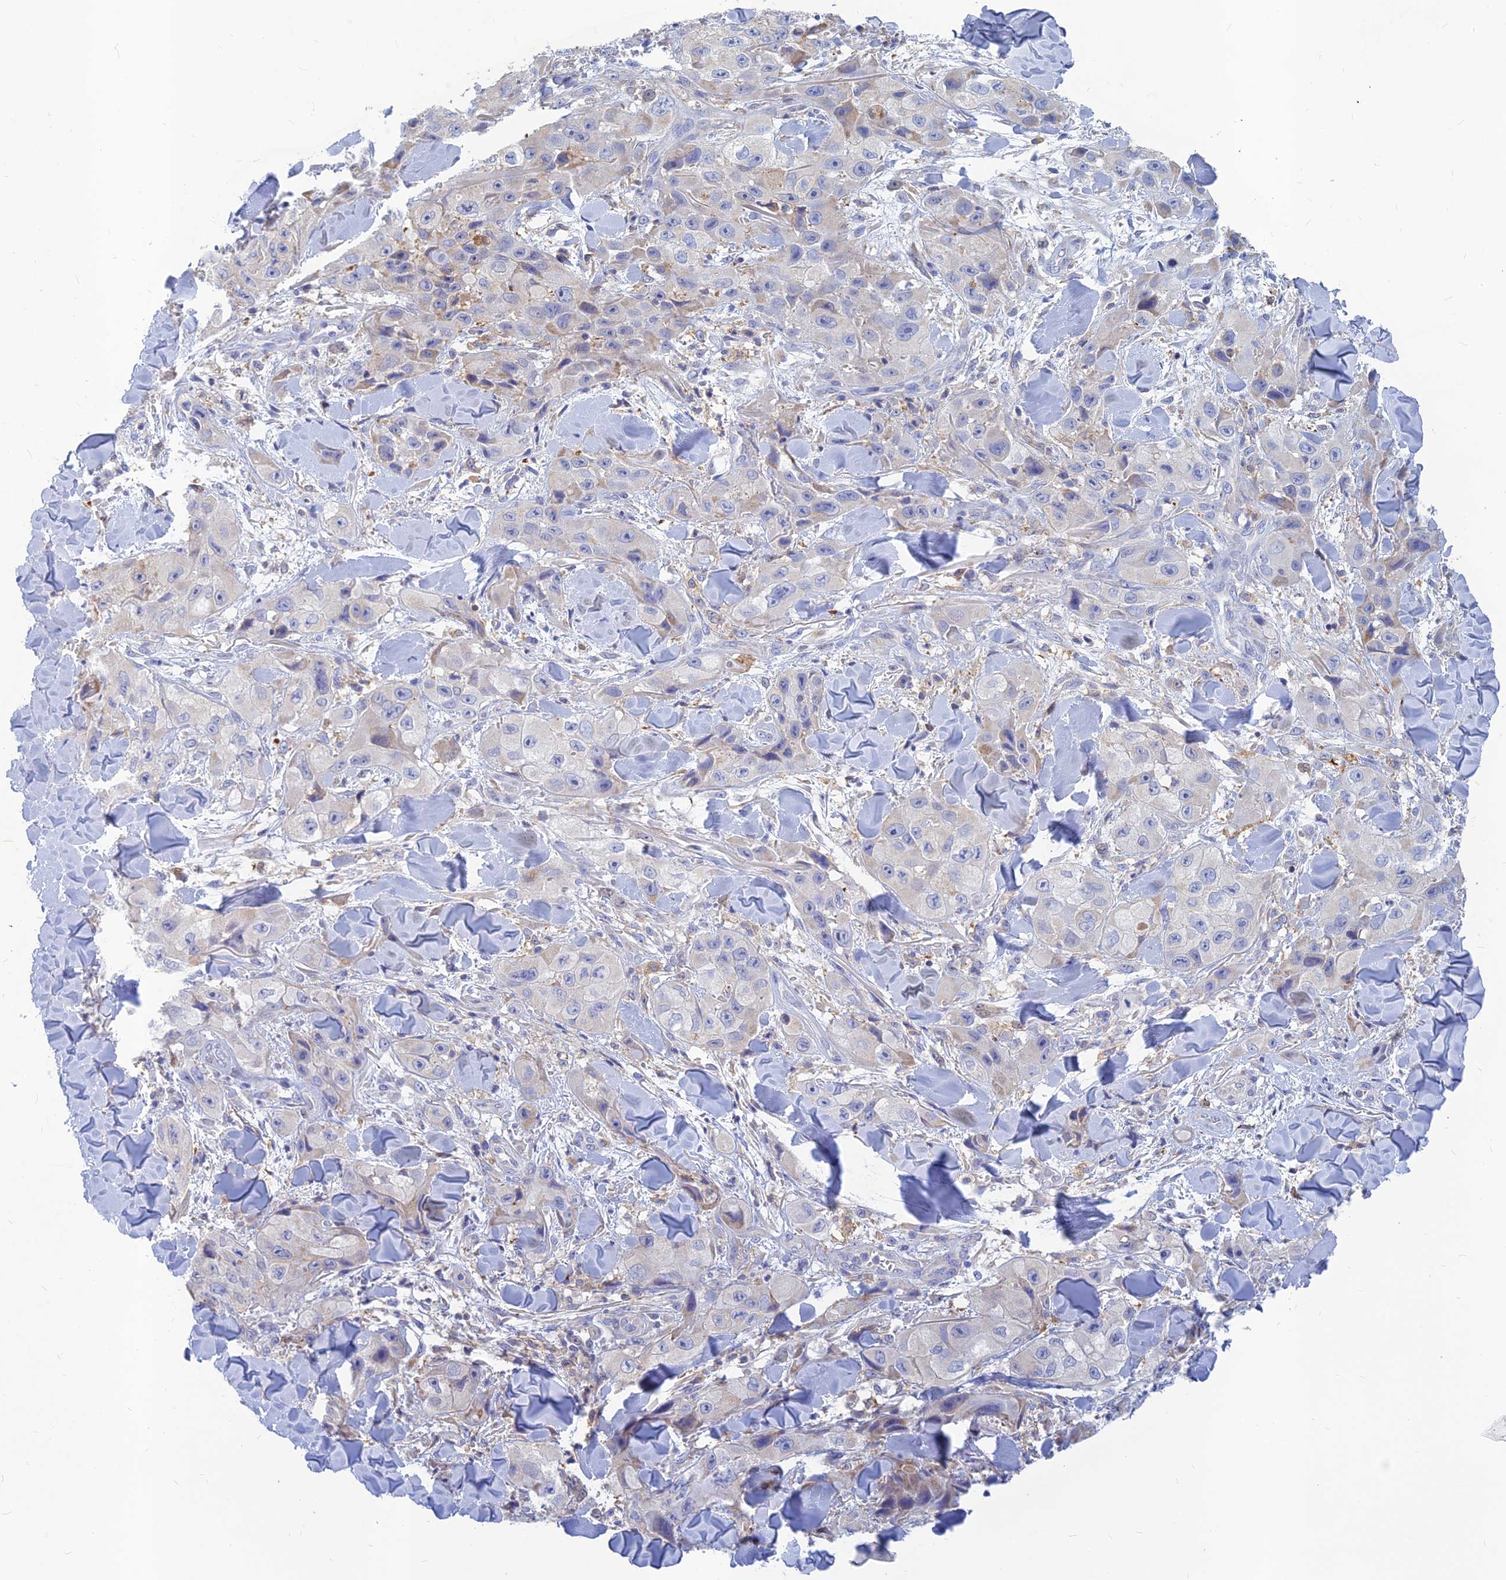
{"staining": {"intensity": "negative", "quantity": "none", "location": "none"}, "tissue": "skin cancer", "cell_type": "Tumor cells", "image_type": "cancer", "snomed": [{"axis": "morphology", "description": "Squamous cell carcinoma, NOS"}, {"axis": "topography", "description": "Skin"}, {"axis": "topography", "description": "Subcutis"}], "caption": "Tumor cells show no significant protein staining in skin cancer.", "gene": "CACNA1B", "patient": {"sex": "male", "age": 73}}